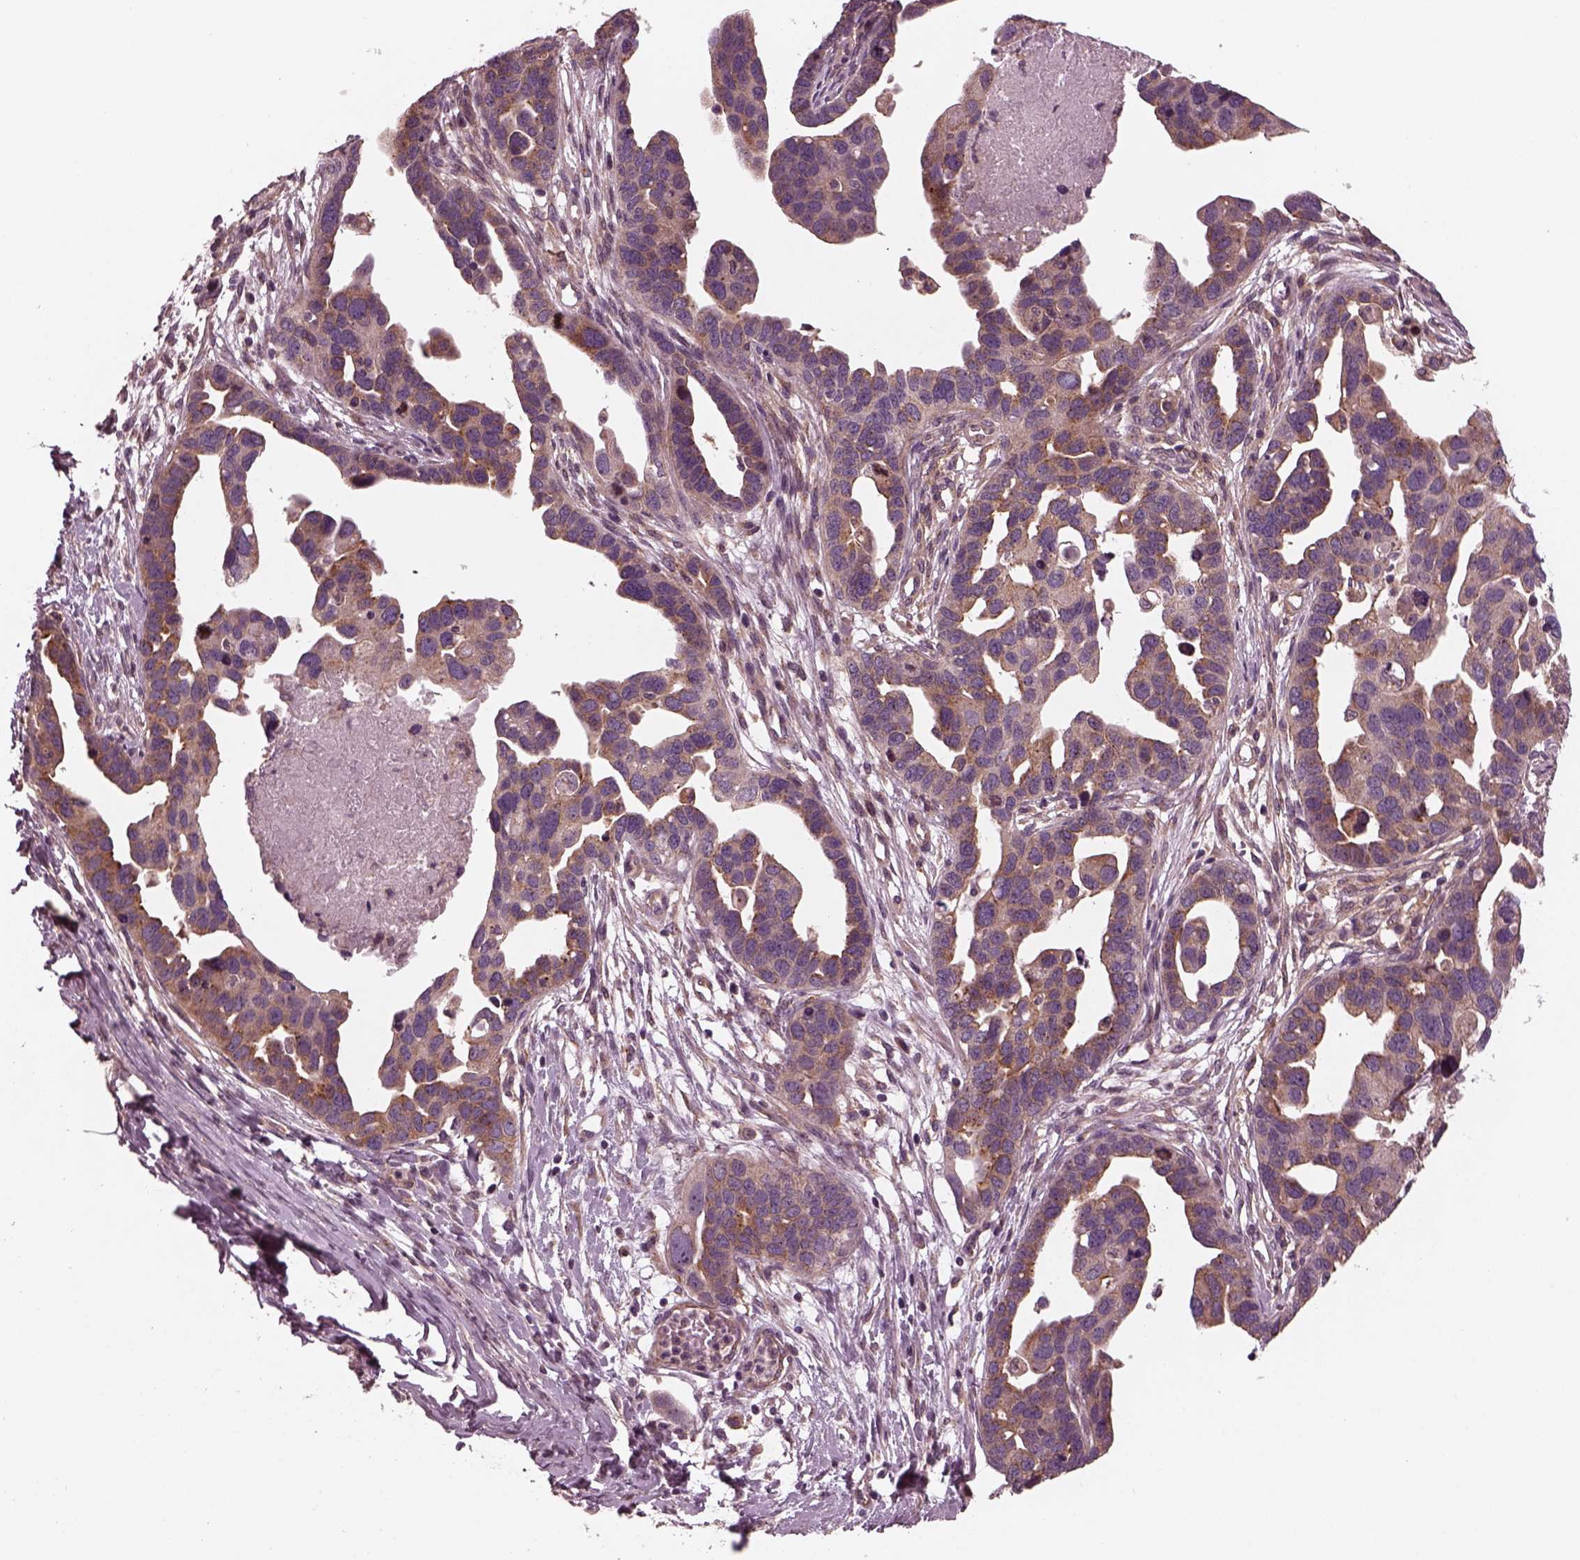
{"staining": {"intensity": "moderate", "quantity": ">75%", "location": "cytoplasmic/membranous"}, "tissue": "ovarian cancer", "cell_type": "Tumor cells", "image_type": "cancer", "snomed": [{"axis": "morphology", "description": "Cystadenocarcinoma, serous, NOS"}, {"axis": "topography", "description": "Ovary"}], "caption": "Immunohistochemical staining of serous cystadenocarcinoma (ovarian) displays medium levels of moderate cytoplasmic/membranous protein staining in approximately >75% of tumor cells. The staining was performed using DAB, with brown indicating positive protein expression. Nuclei are stained blue with hematoxylin.", "gene": "TUBG1", "patient": {"sex": "female", "age": 54}}